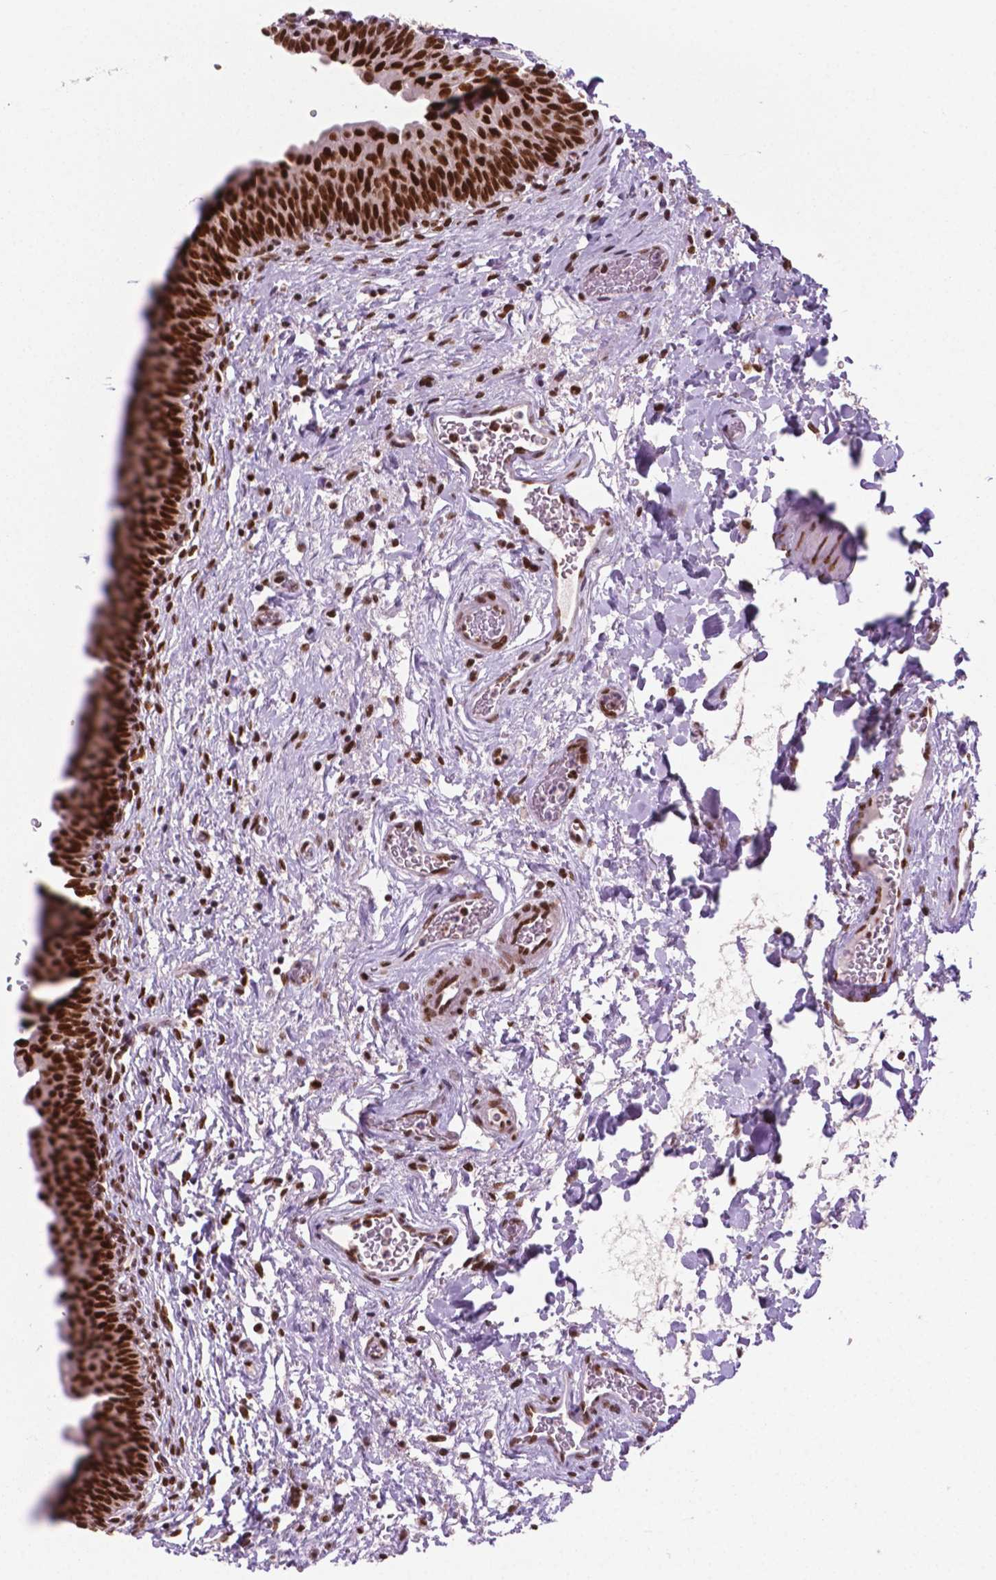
{"staining": {"intensity": "strong", "quantity": ">75%", "location": "nuclear"}, "tissue": "urinary bladder", "cell_type": "Urothelial cells", "image_type": "normal", "snomed": [{"axis": "morphology", "description": "Normal tissue, NOS"}, {"axis": "topography", "description": "Urinary bladder"}], "caption": "A high-resolution micrograph shows immunohistochemistry (IHC) staining of unremarkable urinary bladder, which exhibits strong nuclear expression in about >75% of urothelial cells. (Brightfield microscopy of DAB IHC at high magnification).", "gene": "MLH1", "patient": {"sex": "male", "age": 56}}